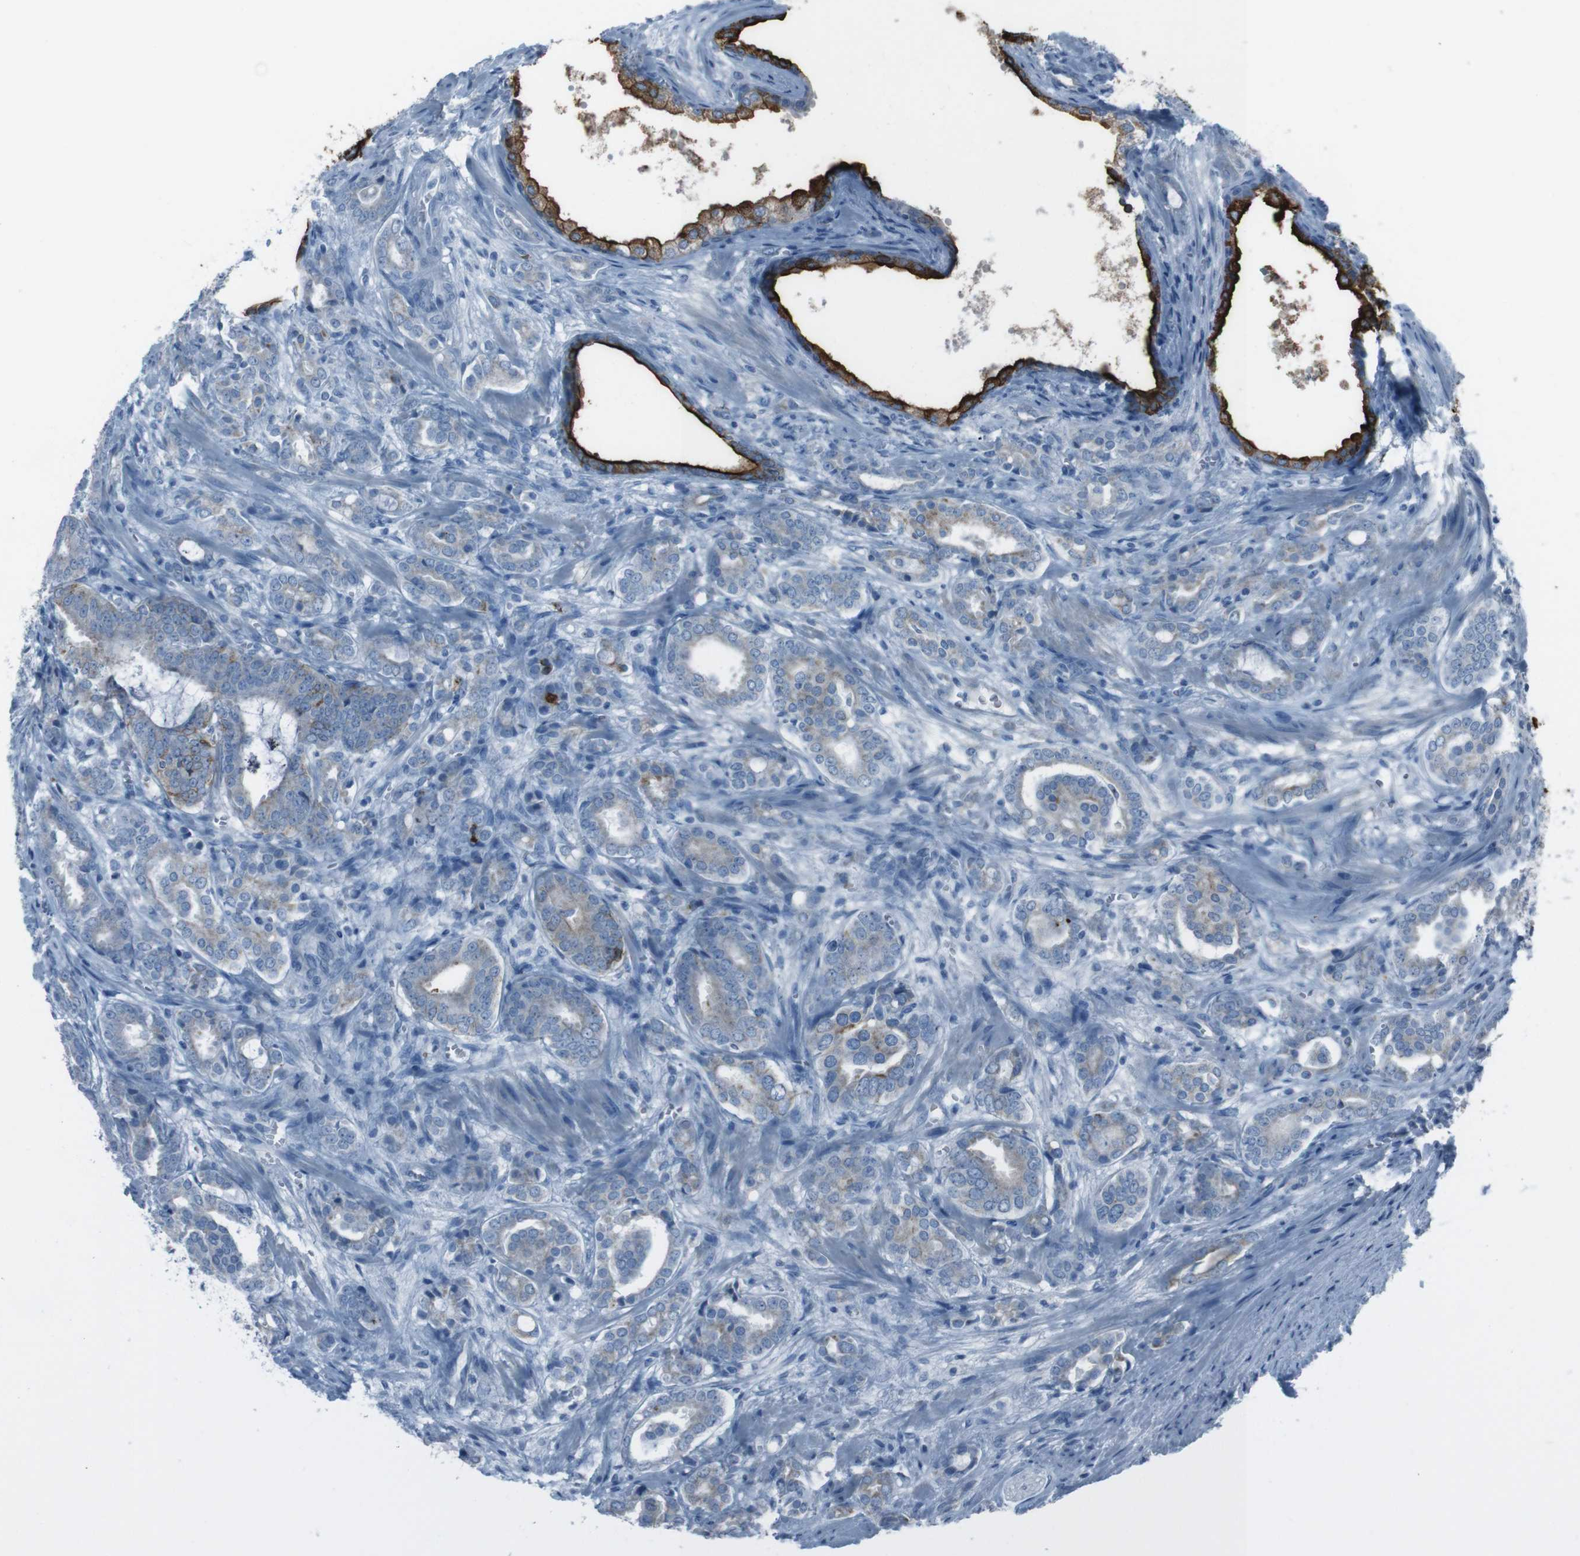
{"staining": {"intensity": "negative", "quantity": "none", "location": "none"}, "tissue": "prostate cancer", "cell_type": "Tumor cells", "image_type": "cancer", "snomed": [{"axis": "morphology", "description": "Adenocarcinoma, High grade"}, {"axis": "topography", "description": "Prostate"}], "caption": "Prostate cancer stained for a protein using immunohistochemistry (IHC) shows no staining tumor cells.", "gene": "ST6GAL1", "patient": {"sex": "male", "age": 64}}